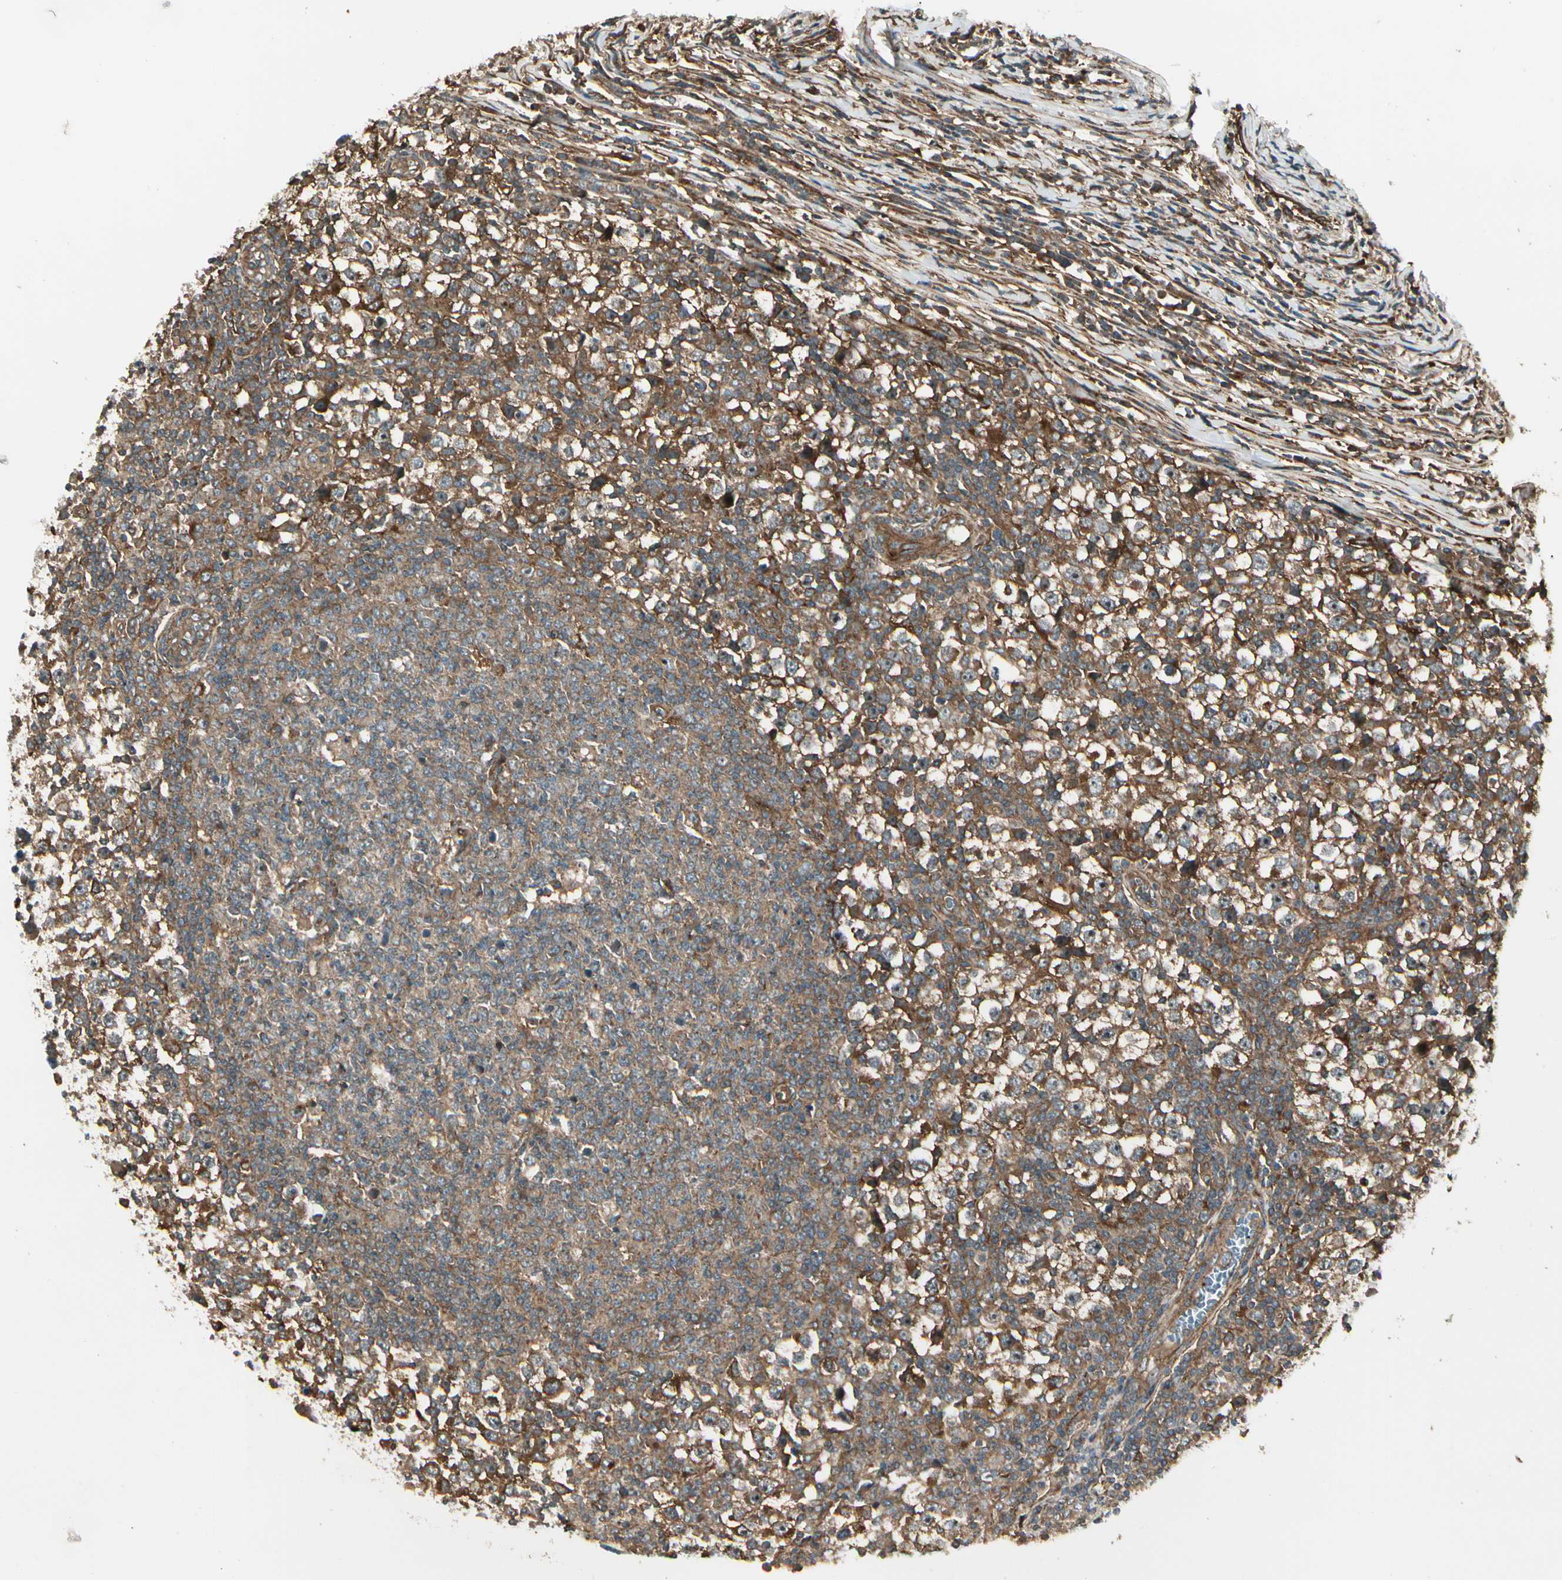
{"staining": {"intensity": "strong", "quantity": ">75%", "location": "cytoplasmic/membranous"}, "tissue": "testis cancer", "cell_type": "Tumor cells", "image_type": "cancer", "snomed": [{"axis": "morphology", "description": "Seminoma, NOS"}, {"axis": "topography", "description": "Testis"}], "caption": "This is a micrograph of IHC staining of testis seminoma, which shows strong staining in the cytoplasmic/membranous of tumor cells.", "gene": "FKBP15", "patient": {"sex": "male", "age": 65}}